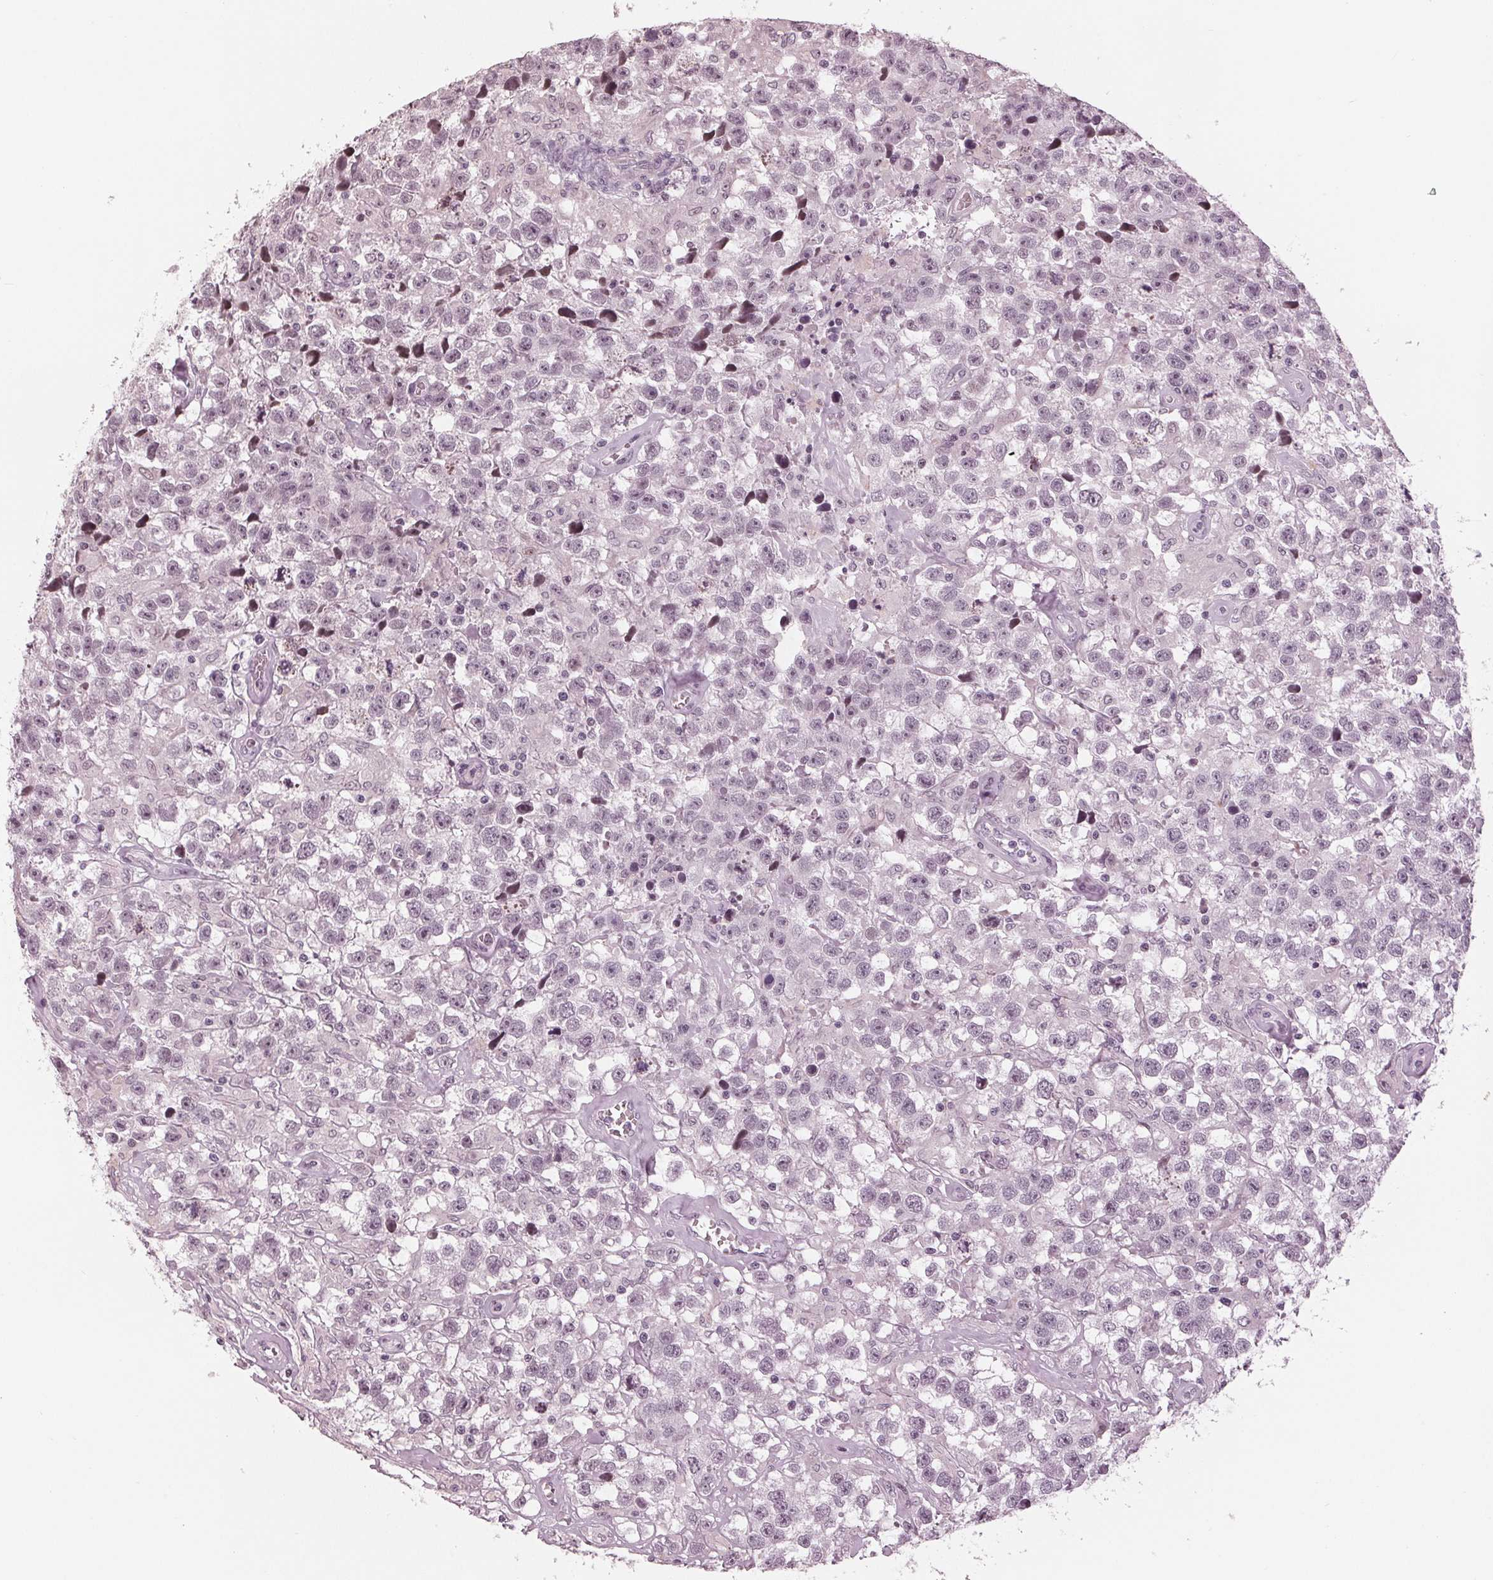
{"staining": {"intensity": "negative", "quantity": "none", "location": "none"}, "tissue": "testis cancer", "cell_type": "Tumor cells", "image_type": "cancer", "snomed": [{"axis": "morphology", "description": "Seminoma, NOS"}, {"axis": "topography", "description": "Testis"}], "caption": "This is an immunohistochemistry micrograph of testis cancer (seminoma). There is no staining in tumor cells.", "gene": "ADPRHL1", "patient": {"sex": "male", "age": 43}}